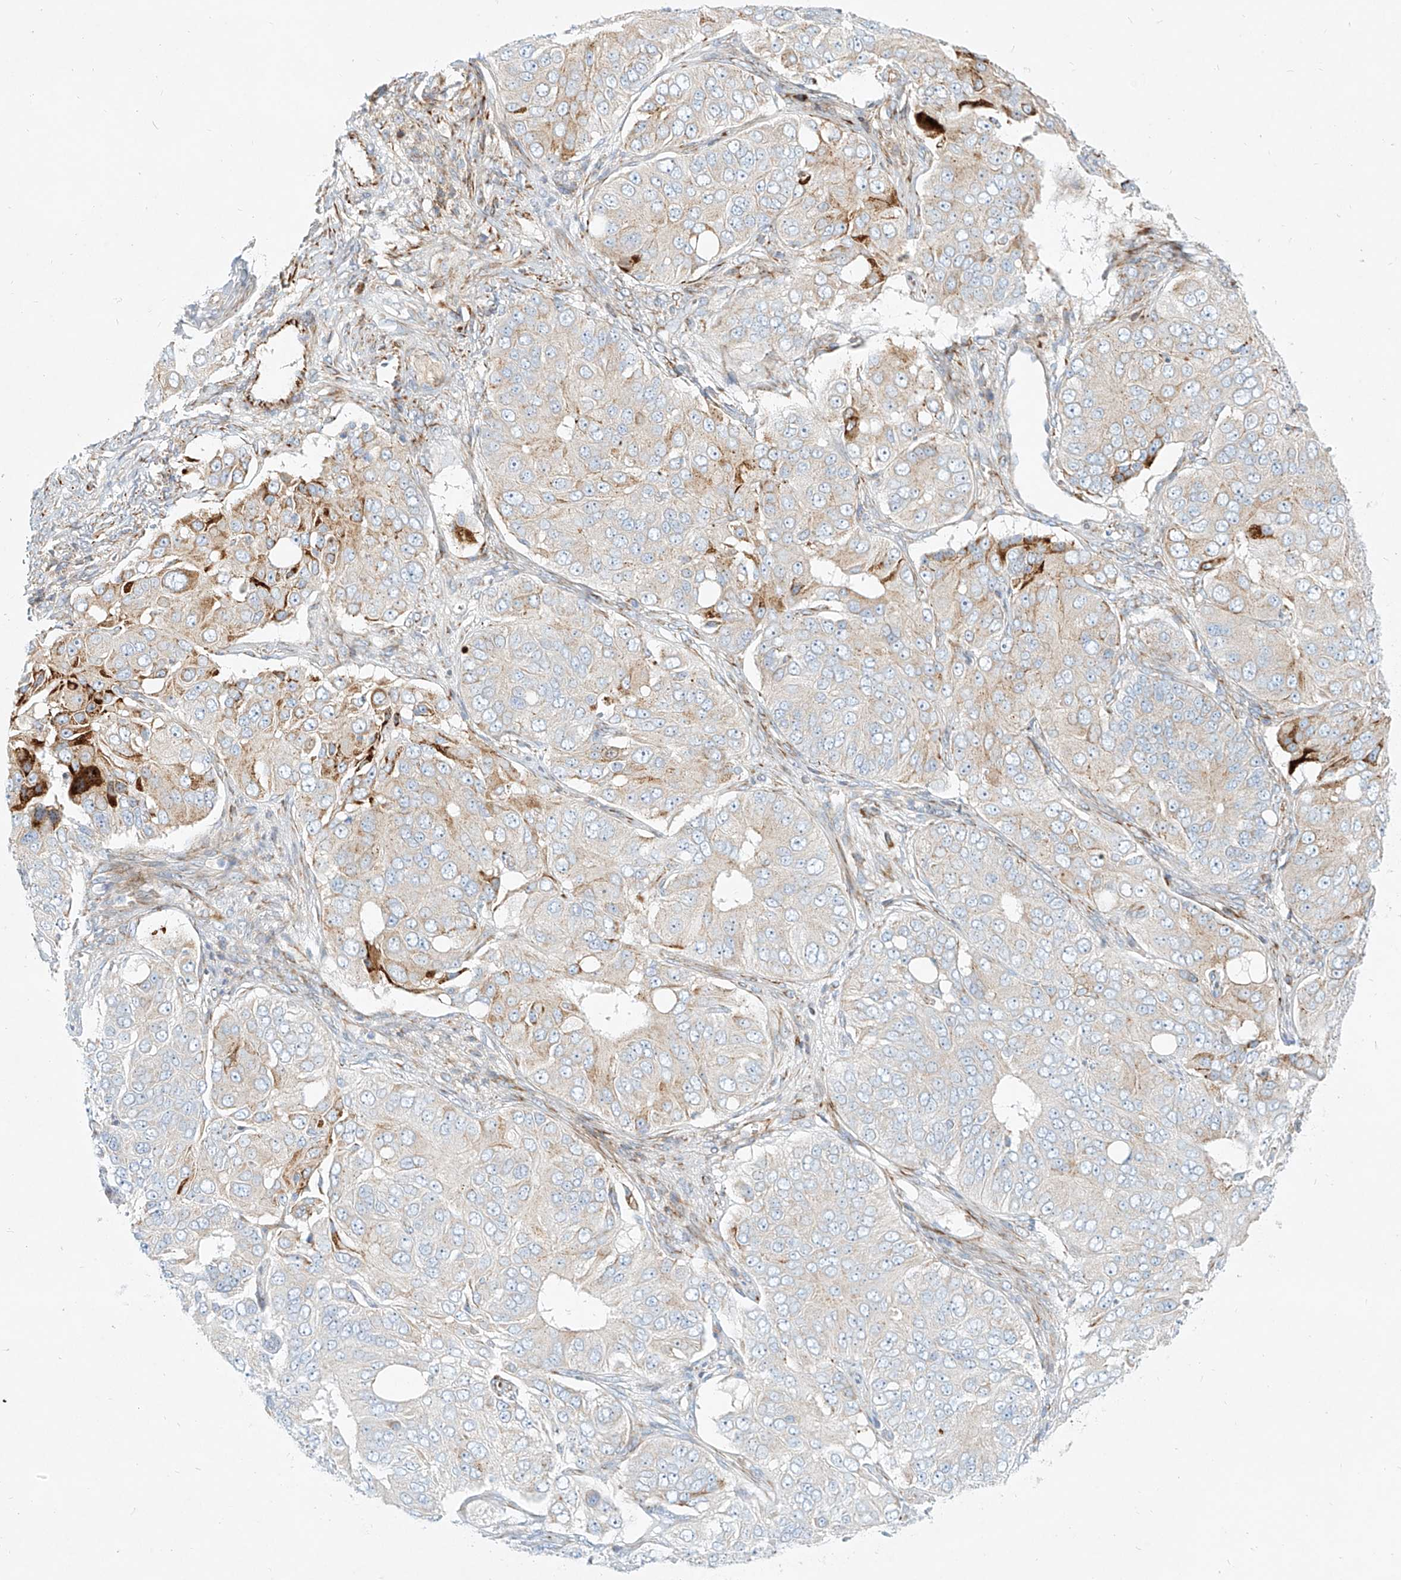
{"staining": {"intensity": "weak", "quantity": "<25%", "location": "cytoplasmic/membranous"}, "tissue": "ovarian cancer", "cell_type": "Tumor cells", "image_type": "cancer", "snomed": [{"axis": "morphology", "description": "Carcinoma, endometroid"}, {"axis": "topography", "description": "Ovary"}], "caption": "Histopathology image shows no protein expression in tumor cells of ovarian cancer (endometroid carcinoma) tissue.", "gene": "MTX2", "patient": {"sex": "female", "age": 51}}